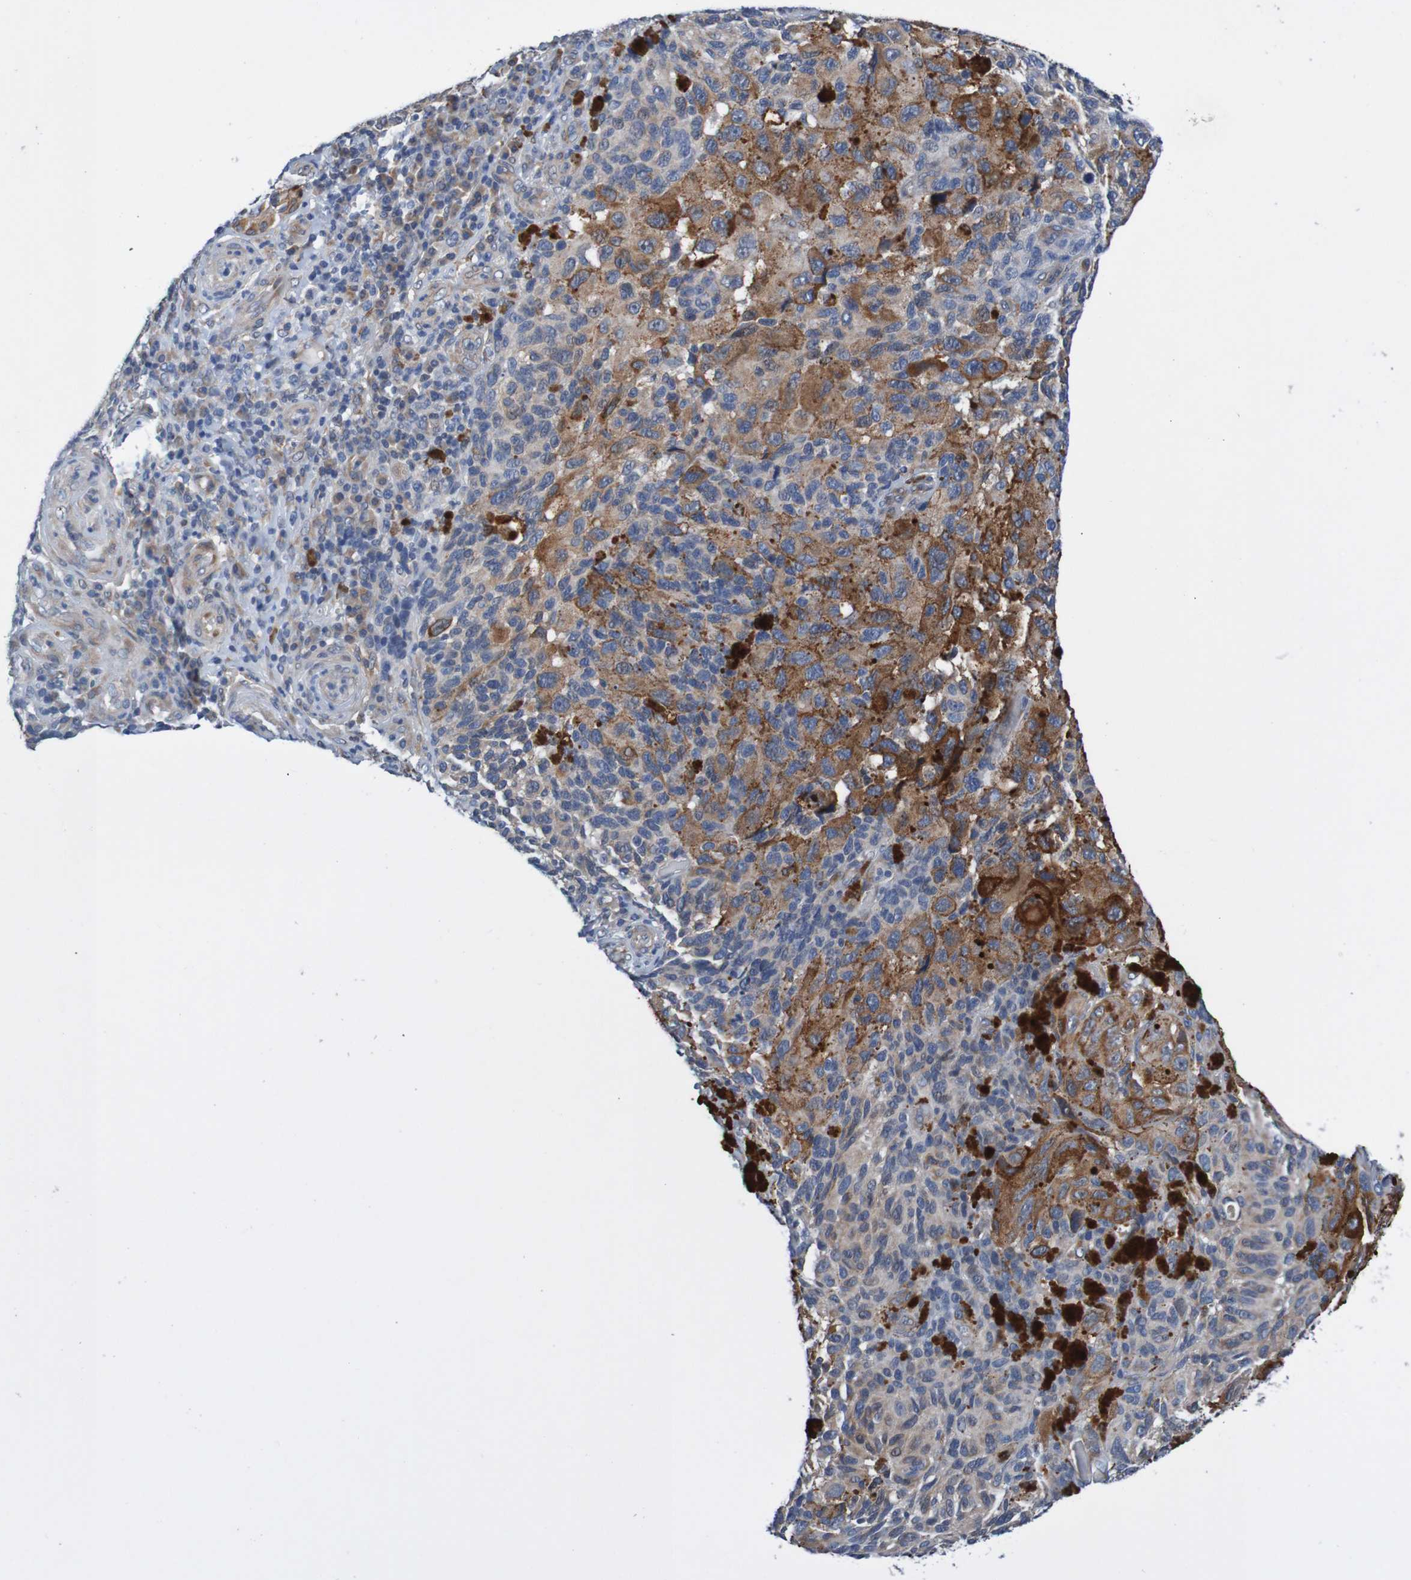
{"staining": {"intensity": "moderate", "quantity": ">75%", "location": "cytoplasmic/membranous"}, "tissue": "melanoma", "cell_type": "Tumor cells", "image_type": "cancer", "snomed": [{"axis": "morphology", "description": "Malignant melanoma, NOS"}, {"axis": "topography", "description": "Skin"}], "caption": "Moderate cytoplasmic/membranous staining is identified in approximately >75% of tumor cells in malignant melanoma.", "gene": "CPED1", "patient": {"sex": "female", "age": 73}}